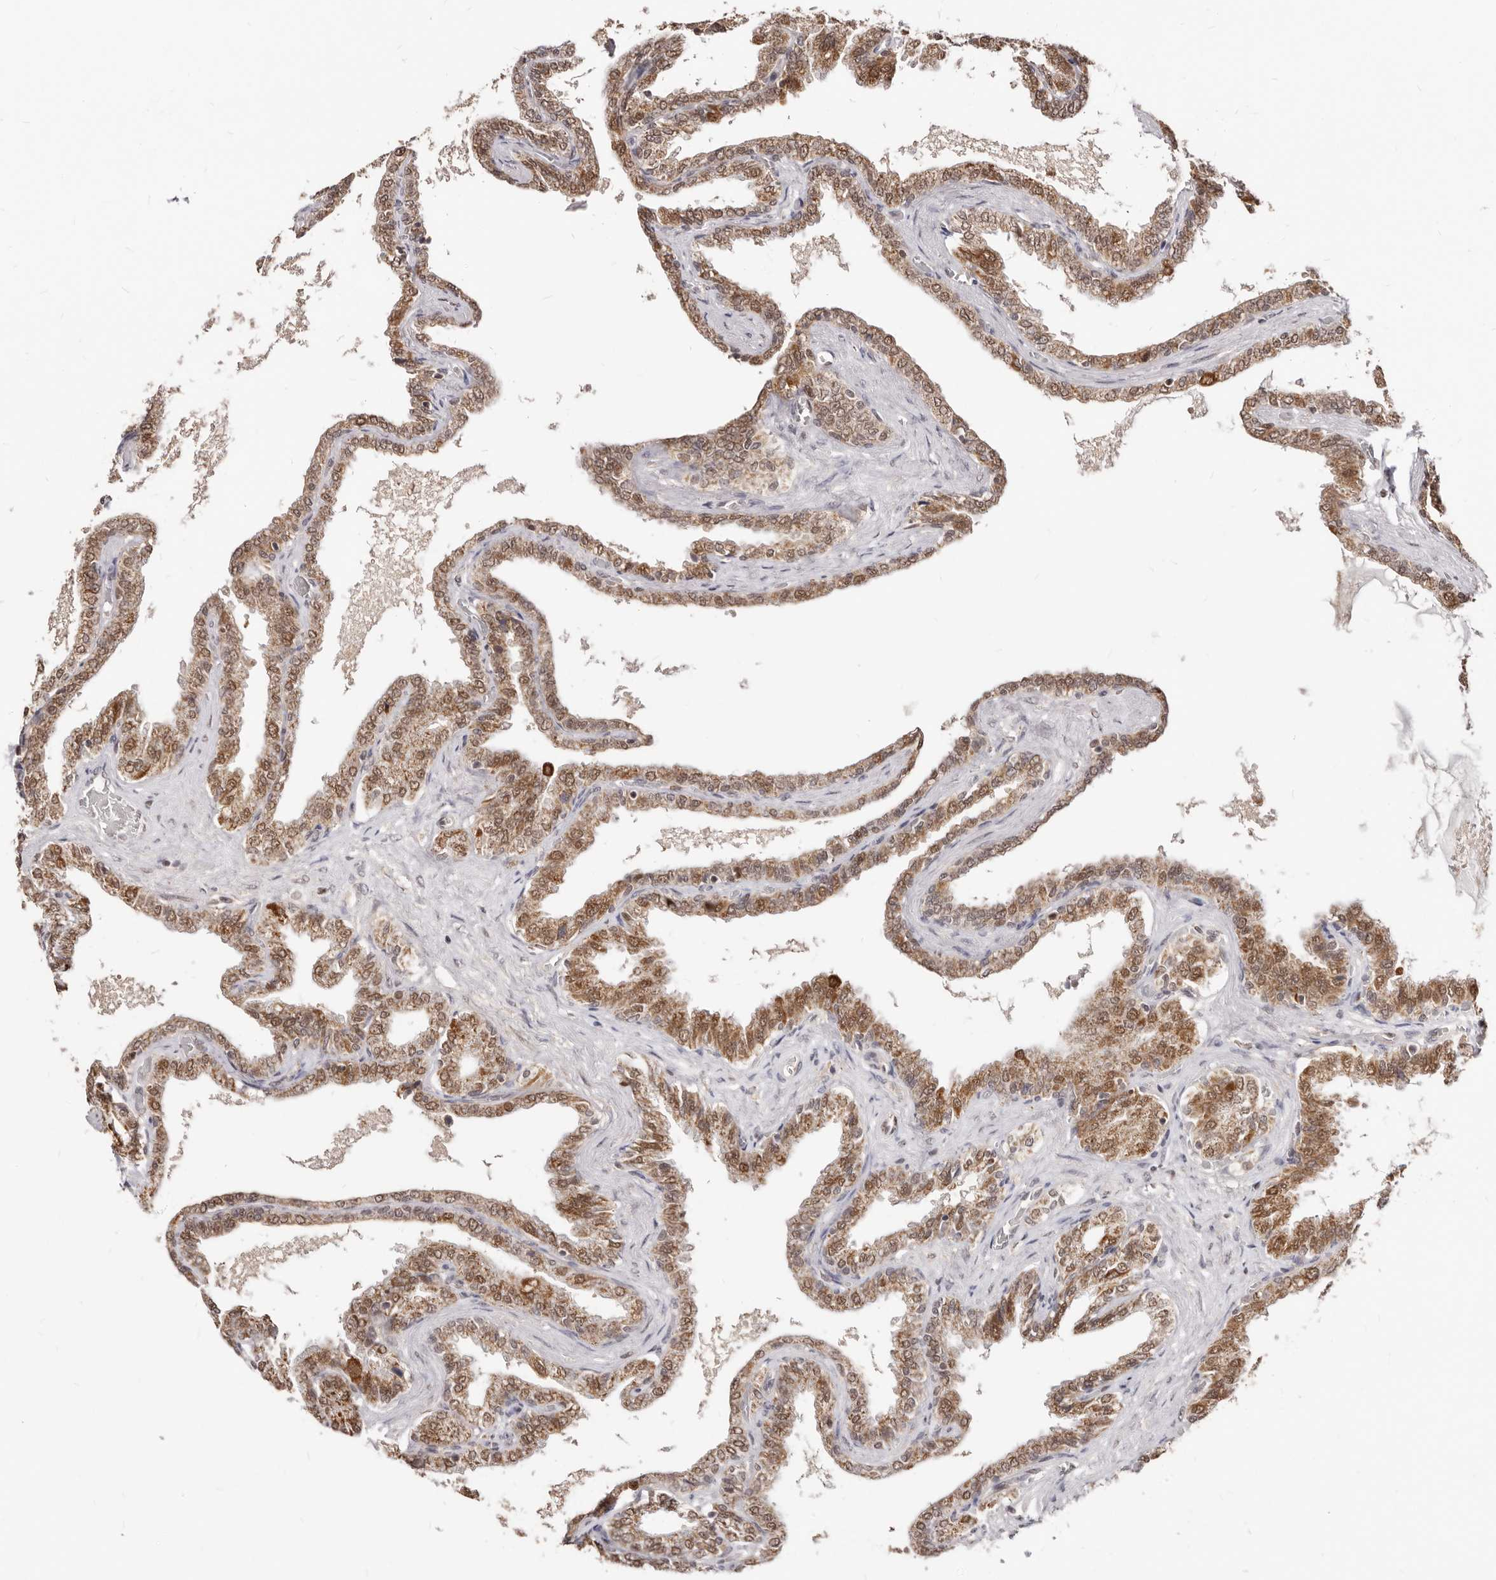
{"staining": {"intensity": "moderate", "quantity": ">75%", "location": "cytoplasmic/membranous,nuclear"}, "tissue": "seminal vesicle", "cell_type": "Glandular cells", "image_type": "normal", "snomed": [{"axis": "morphology", "description": "Normal tissue, NOS"}, {"axis": "topography", "description": "Seminal veicle"}], "caption": "Protein analysis of normal seminal vesicle exhibits moderate cytoplasmic/membranous,nuclear expression in approximately >75% of glandular cells. (DAB IHC, brown staining for protein, blue staining for nuclei).", "gene": "SEC14L1", "patient": {"sex": "male", "age": 46}}